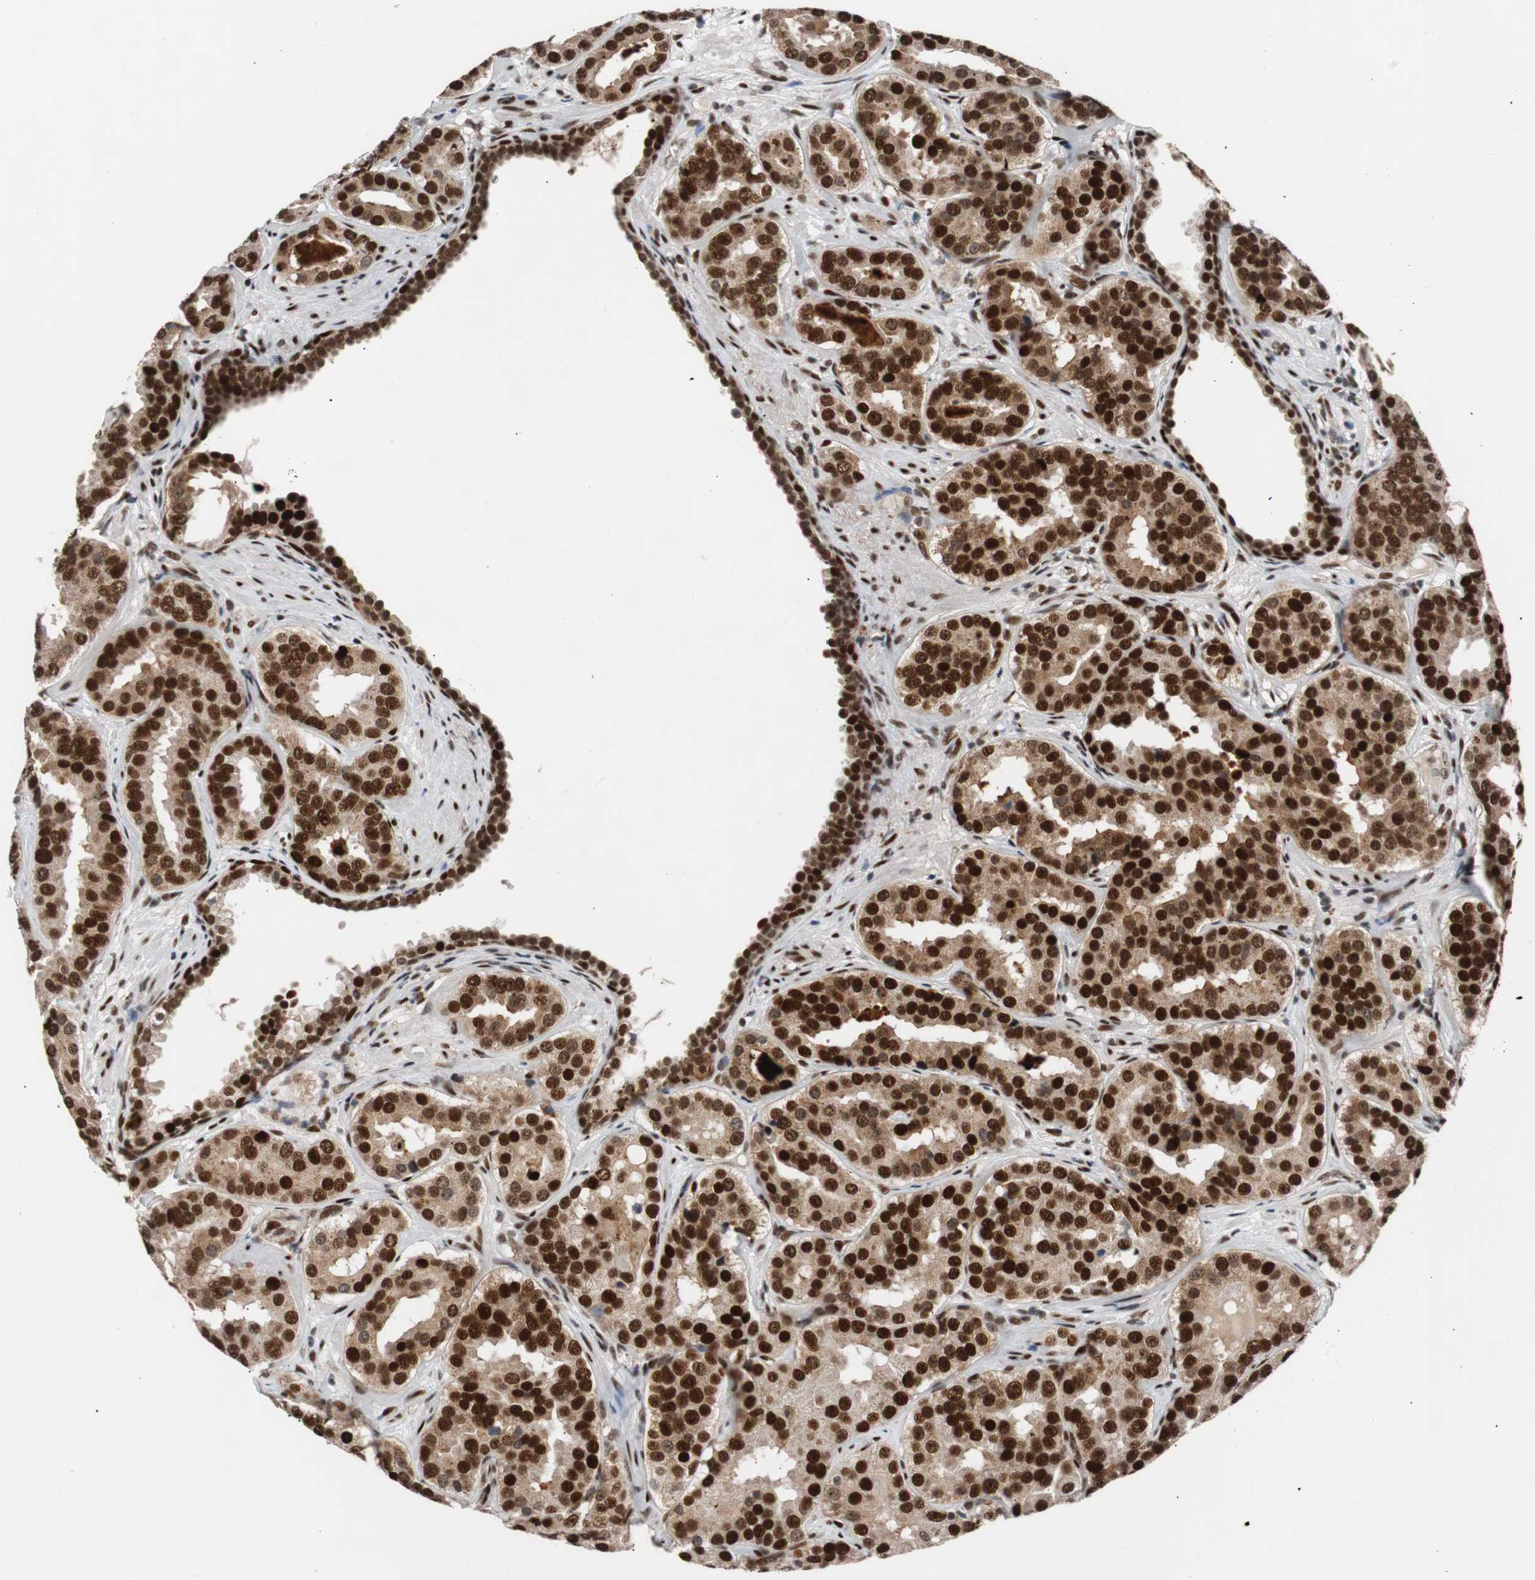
{"staining": {"intensity": "strong", "quantity": "25%-75%", "location": "nuclear"}, "tissue": "prostate cancer", "cell_type": "Tumor cells", "image_type": "cancer", "snomed": [{"axis": "morphology", "description": "Adenocarcinoma, Low grade"}, {"axis": "topography", "description": "Prostate"}], "caption": "This micrograph shows immunohistochemistry (IHC) staining of human prostate cancer (adenocarcinoma (low-grade)), with high strong nuclear staining in approximately 25%-75% of tumor cells.", "gene": "NBL1", "patient": {"sex": "male", "age": 59}}